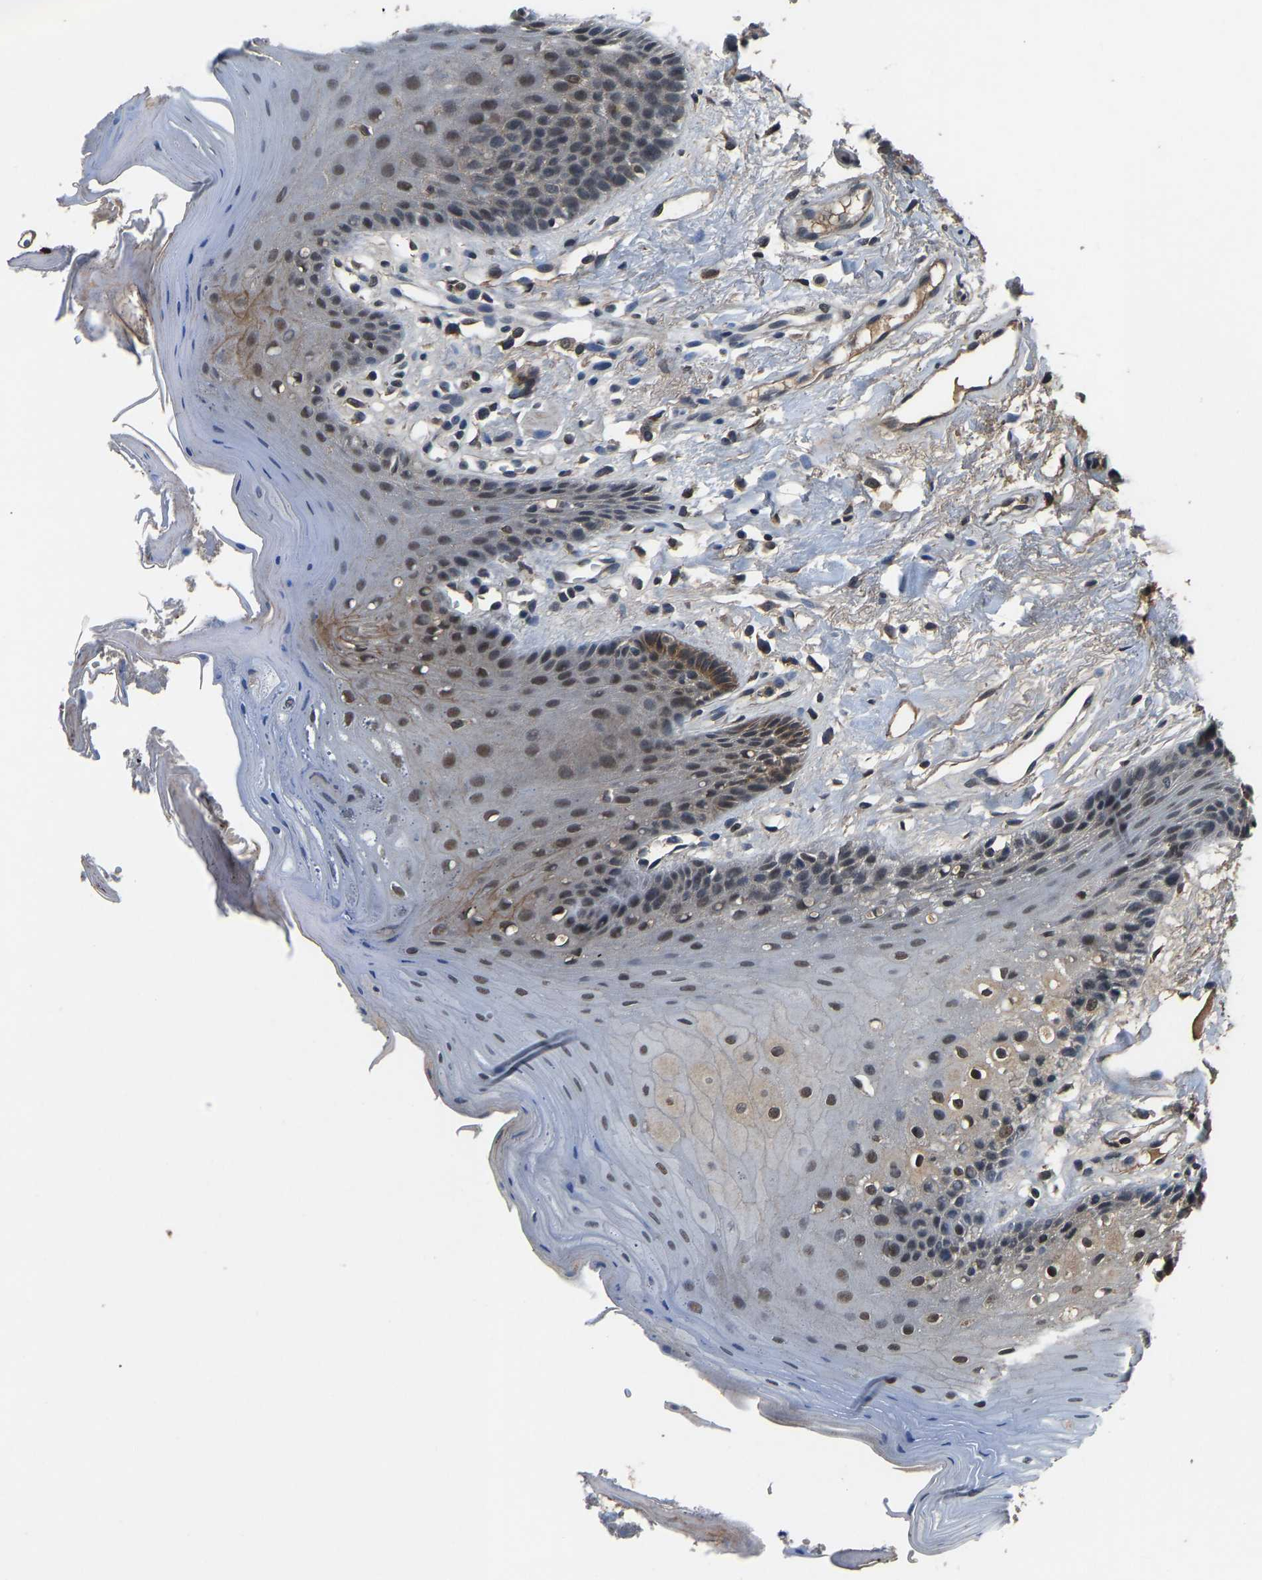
{"staining": {"intensity": "weak", "quantity": ">75%", "location": "nuclear"}, "tissue": "oral mucosa", "cell_type": "Squamous epithelial cells", "image_type": "normal", "snomed": [{"axis": "morphology", "description": "Normal tissue, NOS"}, {"axis": "morphology", "description": "Squamous cell carcinoma, NOS"}, {"axis": "topography", "description": "Oral tissue"}, {"axis": "topography", "description": "Head-Neck"}], "caption": "DAB immunohistochemical staining of unremarkable human oral mucosa demonstrates weak nuclear protein staining in approximately >75% of squamous epithelial cells.", "gene": "TOX4", "patient": {"sex": "male", "age": 71}}